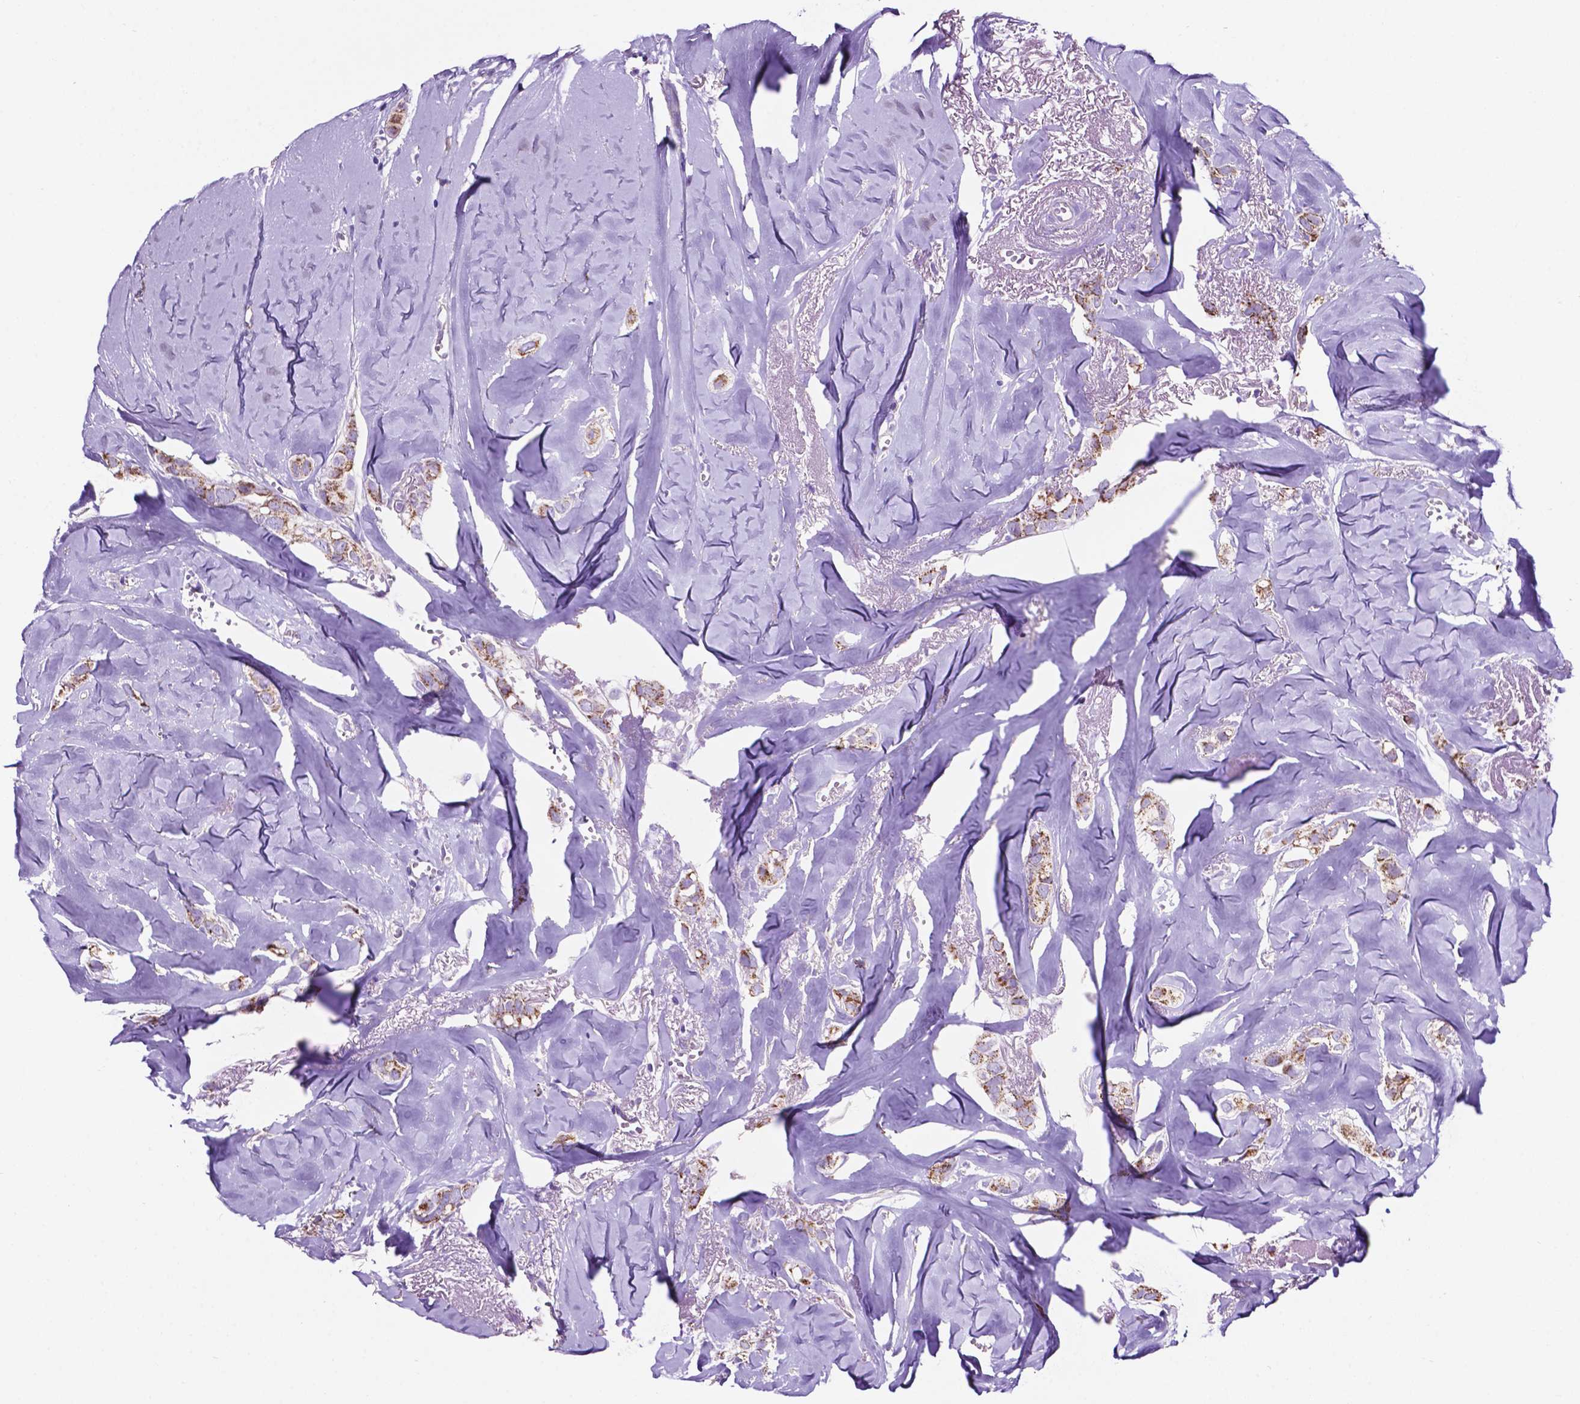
{"staining": {"intensity": "moderate", "quantity": "25%-75%", "location": "cytoplasmic/membranous"}, "tissue": "breast cancer", "cell_type": "Tumor cells", "image_type": "cancer", "snomed": [{"axis": "morphology", "description": "Duct carcinoma"}, {"axis": "topography", "description": "Breast"}], "caption": "There is medium levels of moderate cytoplasmic/membranous positivity in tumor cells of breast cancer, as demonstrated by immunohistochemical staining (brown color).", "gene": "TMEM121B", "patient": {"sex": "female", "age": 85}}